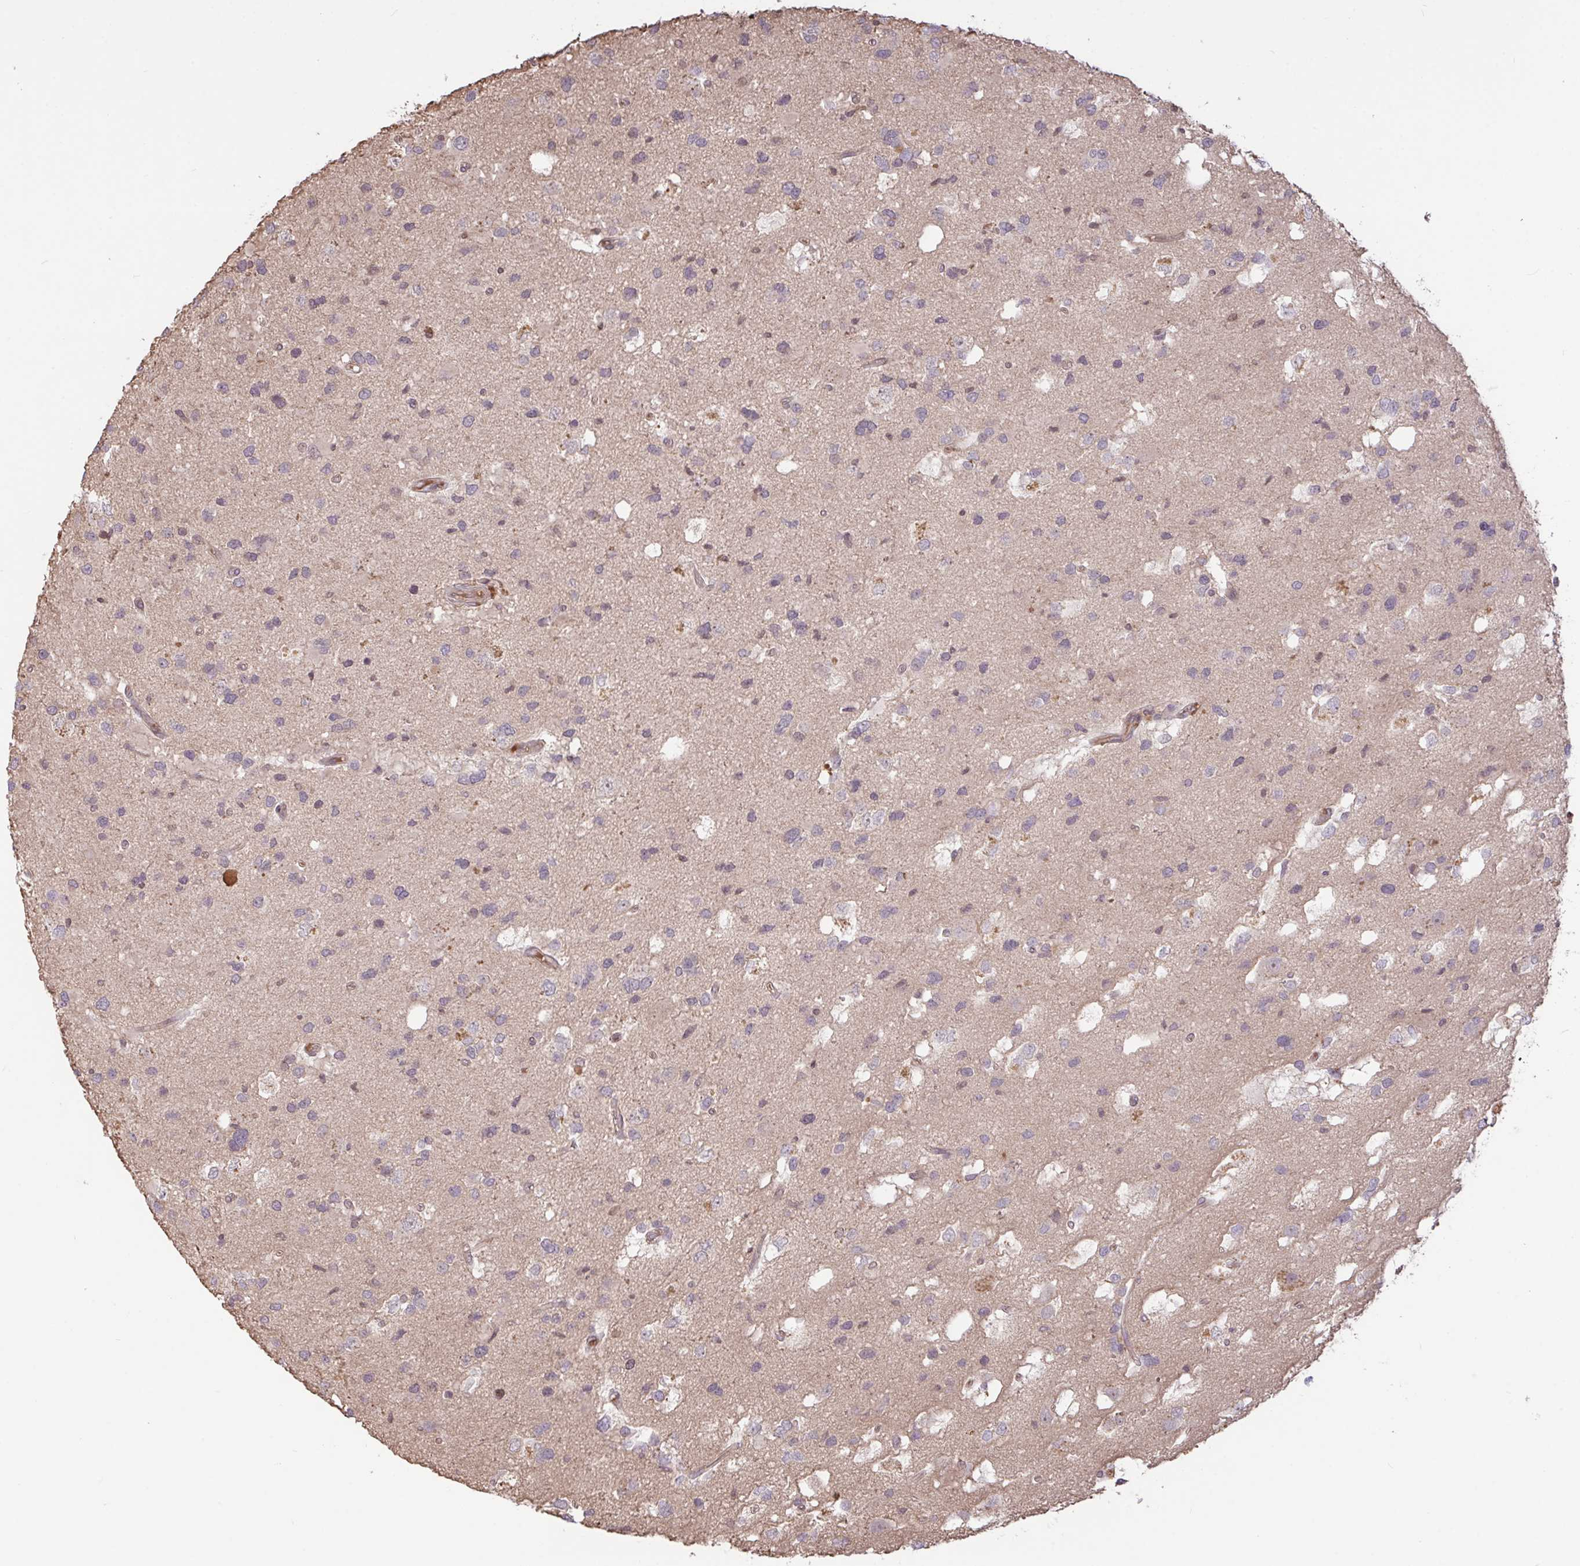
{"staining": {"intensity": "negative", "quantity": "none", "location": "none"}, "tissue": "glioma", "cell_type": "Tumor cells", "image_type": "cancer", "snomed": [{"axis": "morphology", "description": "Glioma, malignant, High grade"}, {"axis": "topography", "description": "Brain"}], "caption": "There is no significant expression in tumor cells of glioma.", "gene": "FCER1A", "patient": {"sex": "male", "age": 53}}